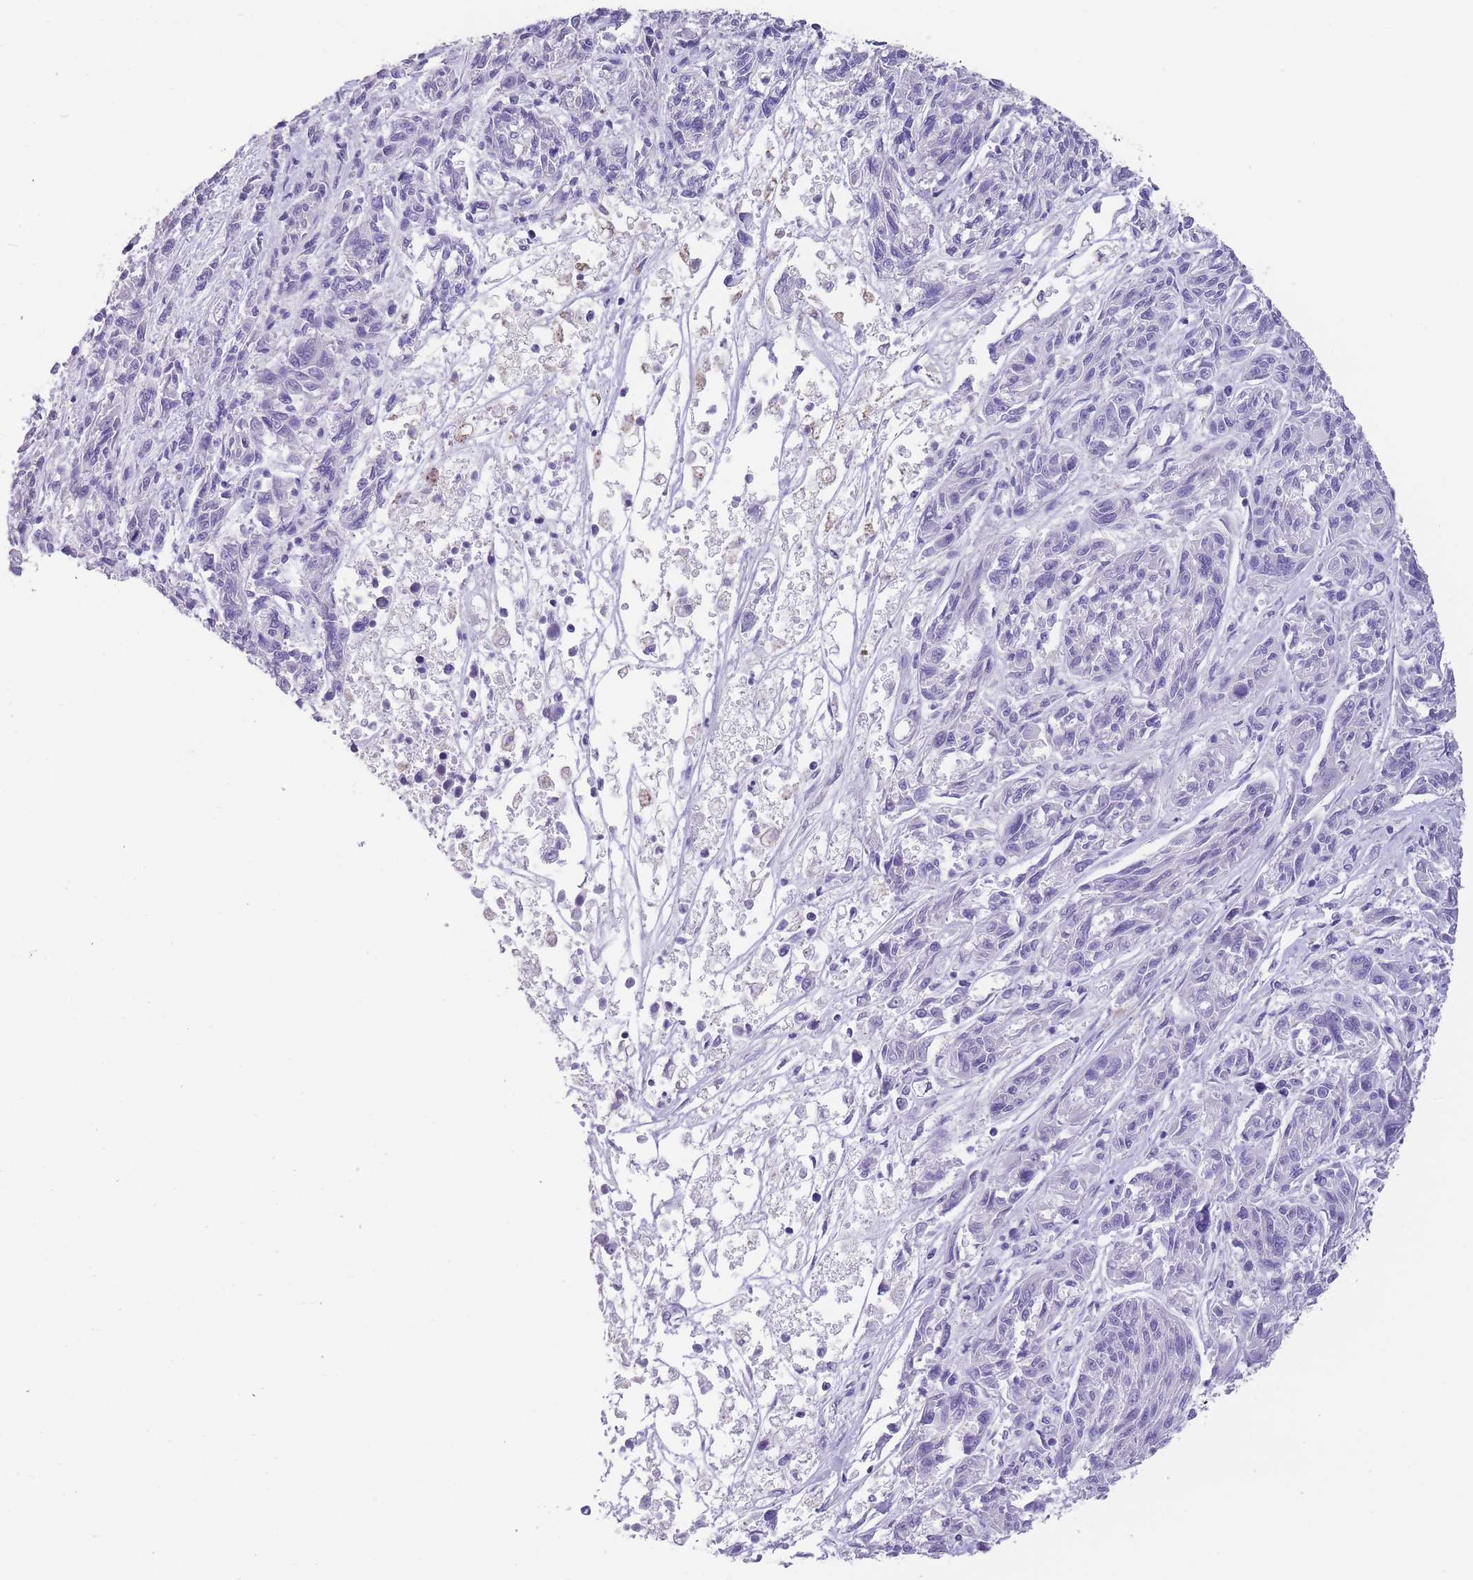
{"staining": {"intensity": "negative", "quantity": "none", "location": "none"}, "tissue": "melanoma", "cell_type": "Tumor cells", "image_type": "cancer", "snomed": [{"axis": "morphology", "description": "Malignant melanoma, NOS"}, {"axis": "topography", "description": "Skin"}], "caption": "Immunohistochemistry of human malignant melanoma shows no staining in tumor cells. The staining is performed using DAB (3,3'-diaminobenzidine) brown chromogen with nuclei counter-stained in using hematoxylin.", "gene": "RAI2", "patient": {"sex": "male", "age": 53}}